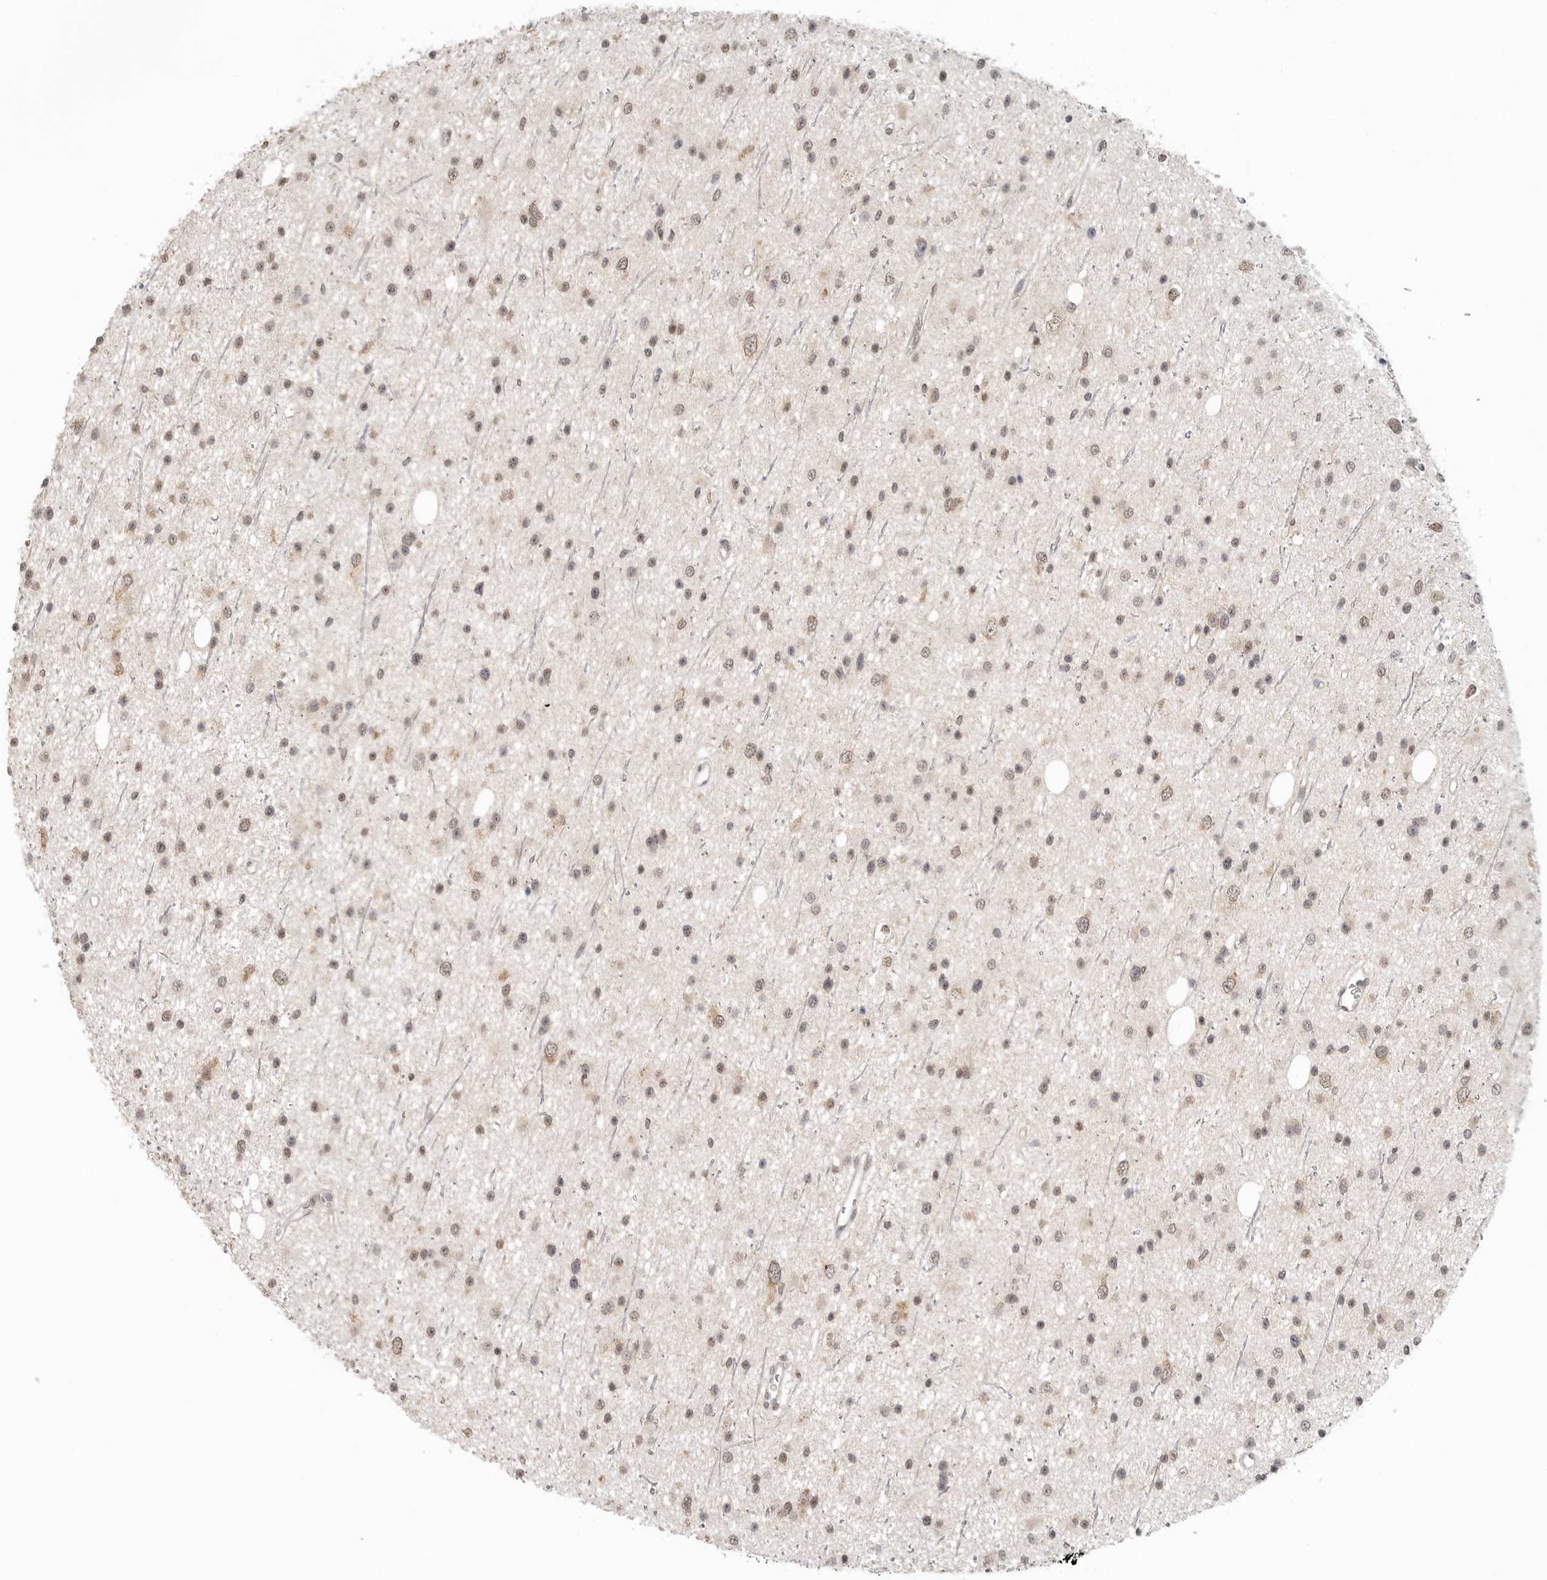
{"staining": {"intensity": "moderate", "quantity": "25%-75%", "location": "nuclear"}, "tissue": "glioma", "cell_type": "Tumor cells", "image_type": "cancer", "snomed": [{"axis": "morphology", "description": "Glioma, malignant, Low grade"}, {"axis": "topography", "description": "Cerebral cortex"}], "caption": "A photomicrograph of human glioma stained for a protein shows moderate nuclear brown staining in tumor cells. The staining was performed using DAB to visualize the protein expression in brown, while the nuclei were stained in blue with hematoxylin (Magnification: 20x).", "gene": "METAP1", "patient": {"sex": "female", "age": 39}}